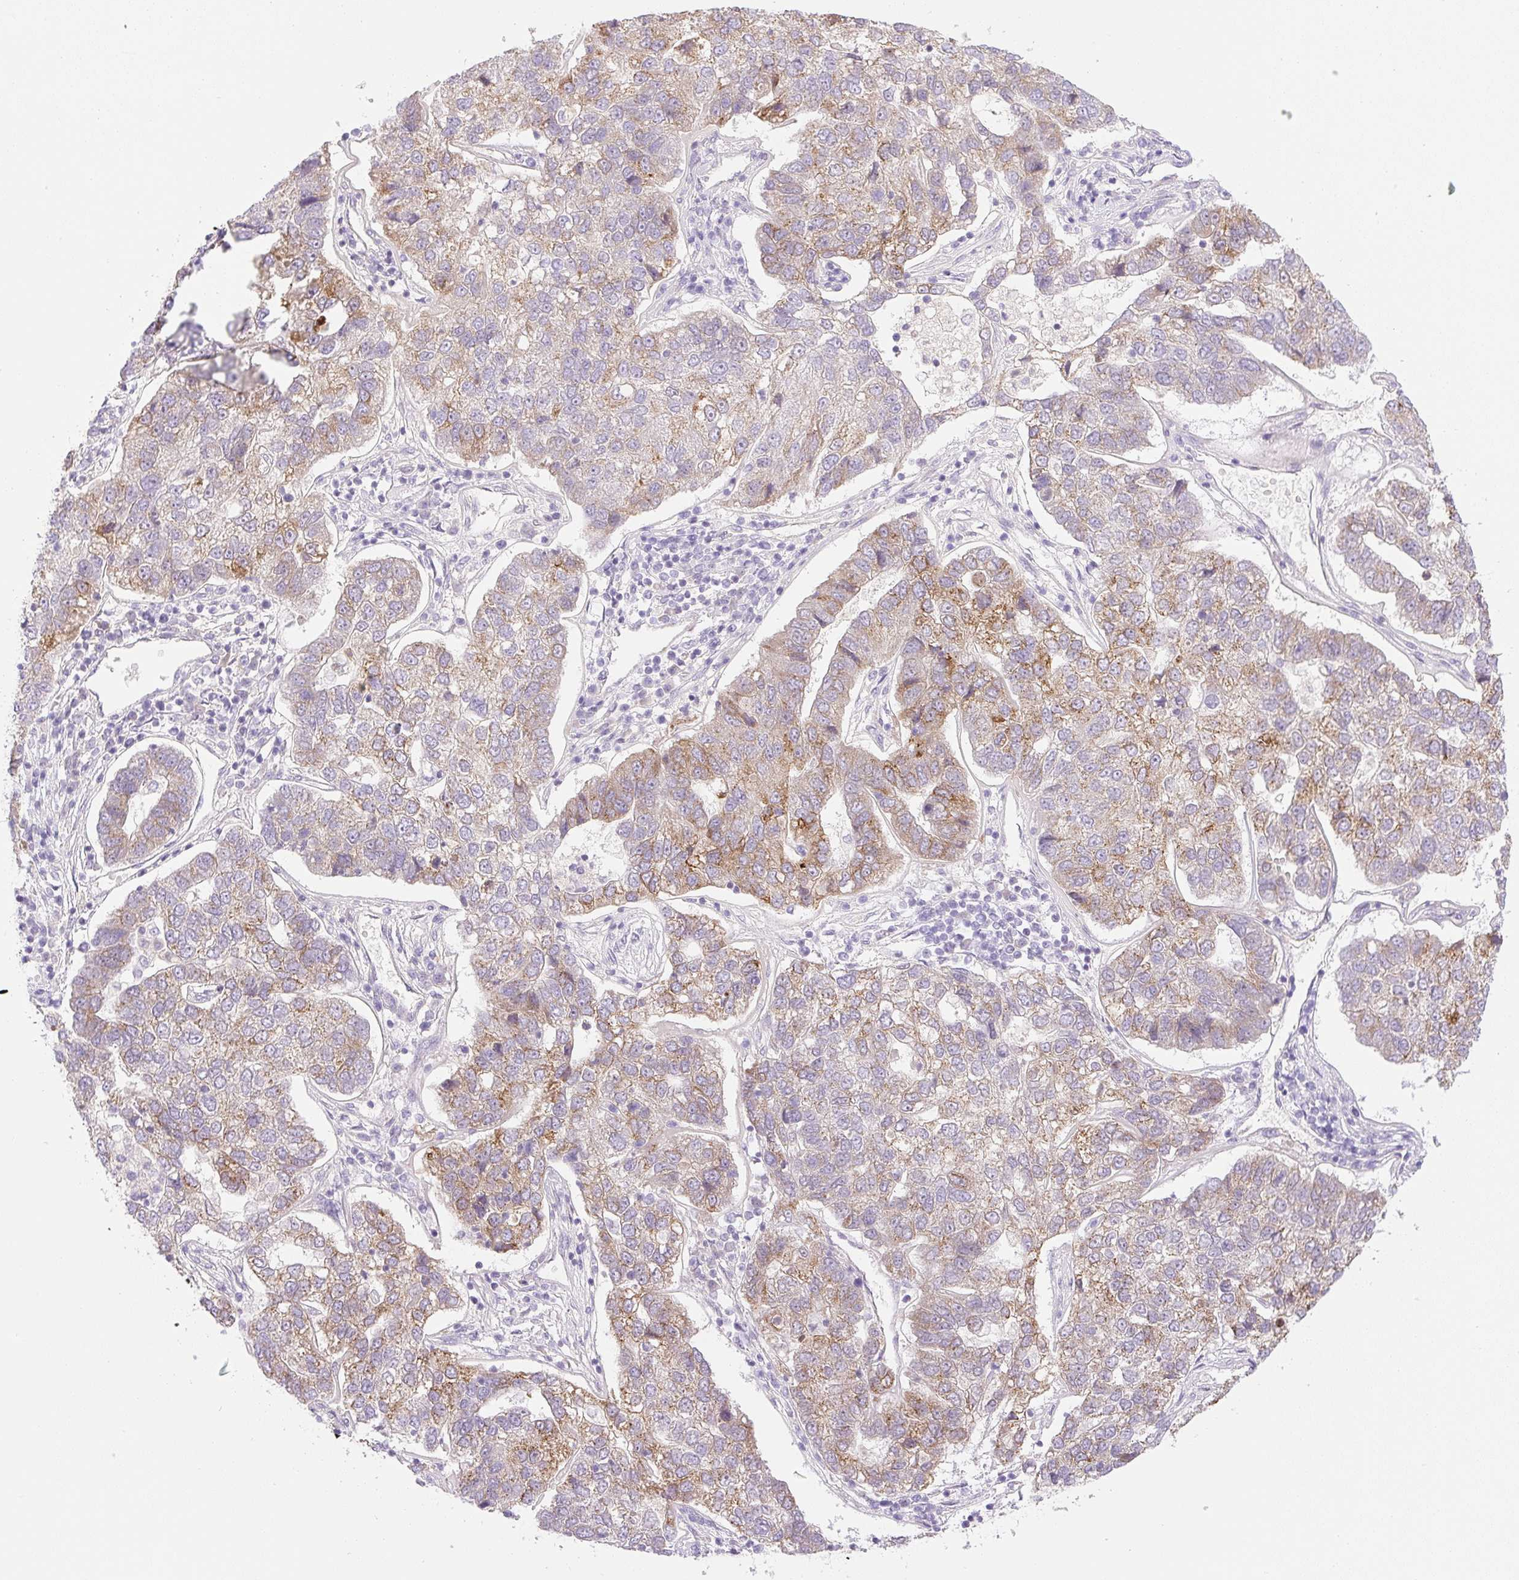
{"staining": {"intensity": "moderate", "quantity": "25%-75%", "location": "cytoplasmic/membranous"}, "tissue": "pancreatic cancer", "cell_type": "Tumor cells", "image_type": "cancer", "snomed": [{"axis": "morphology", "description": "Adenocarcinoma, NOS"}, {"axis": "topography", "description": "Pancreas"}], "caption": "Human pancreatic cancer (adenocarcinoma) stained for a protein (brown) exhibits moderate cytoplasmic/membranous positive positivity in about 25%-75% of tumor cells.", "gene": "MIA2", "patient": {"sex": "female", "age": 61}}